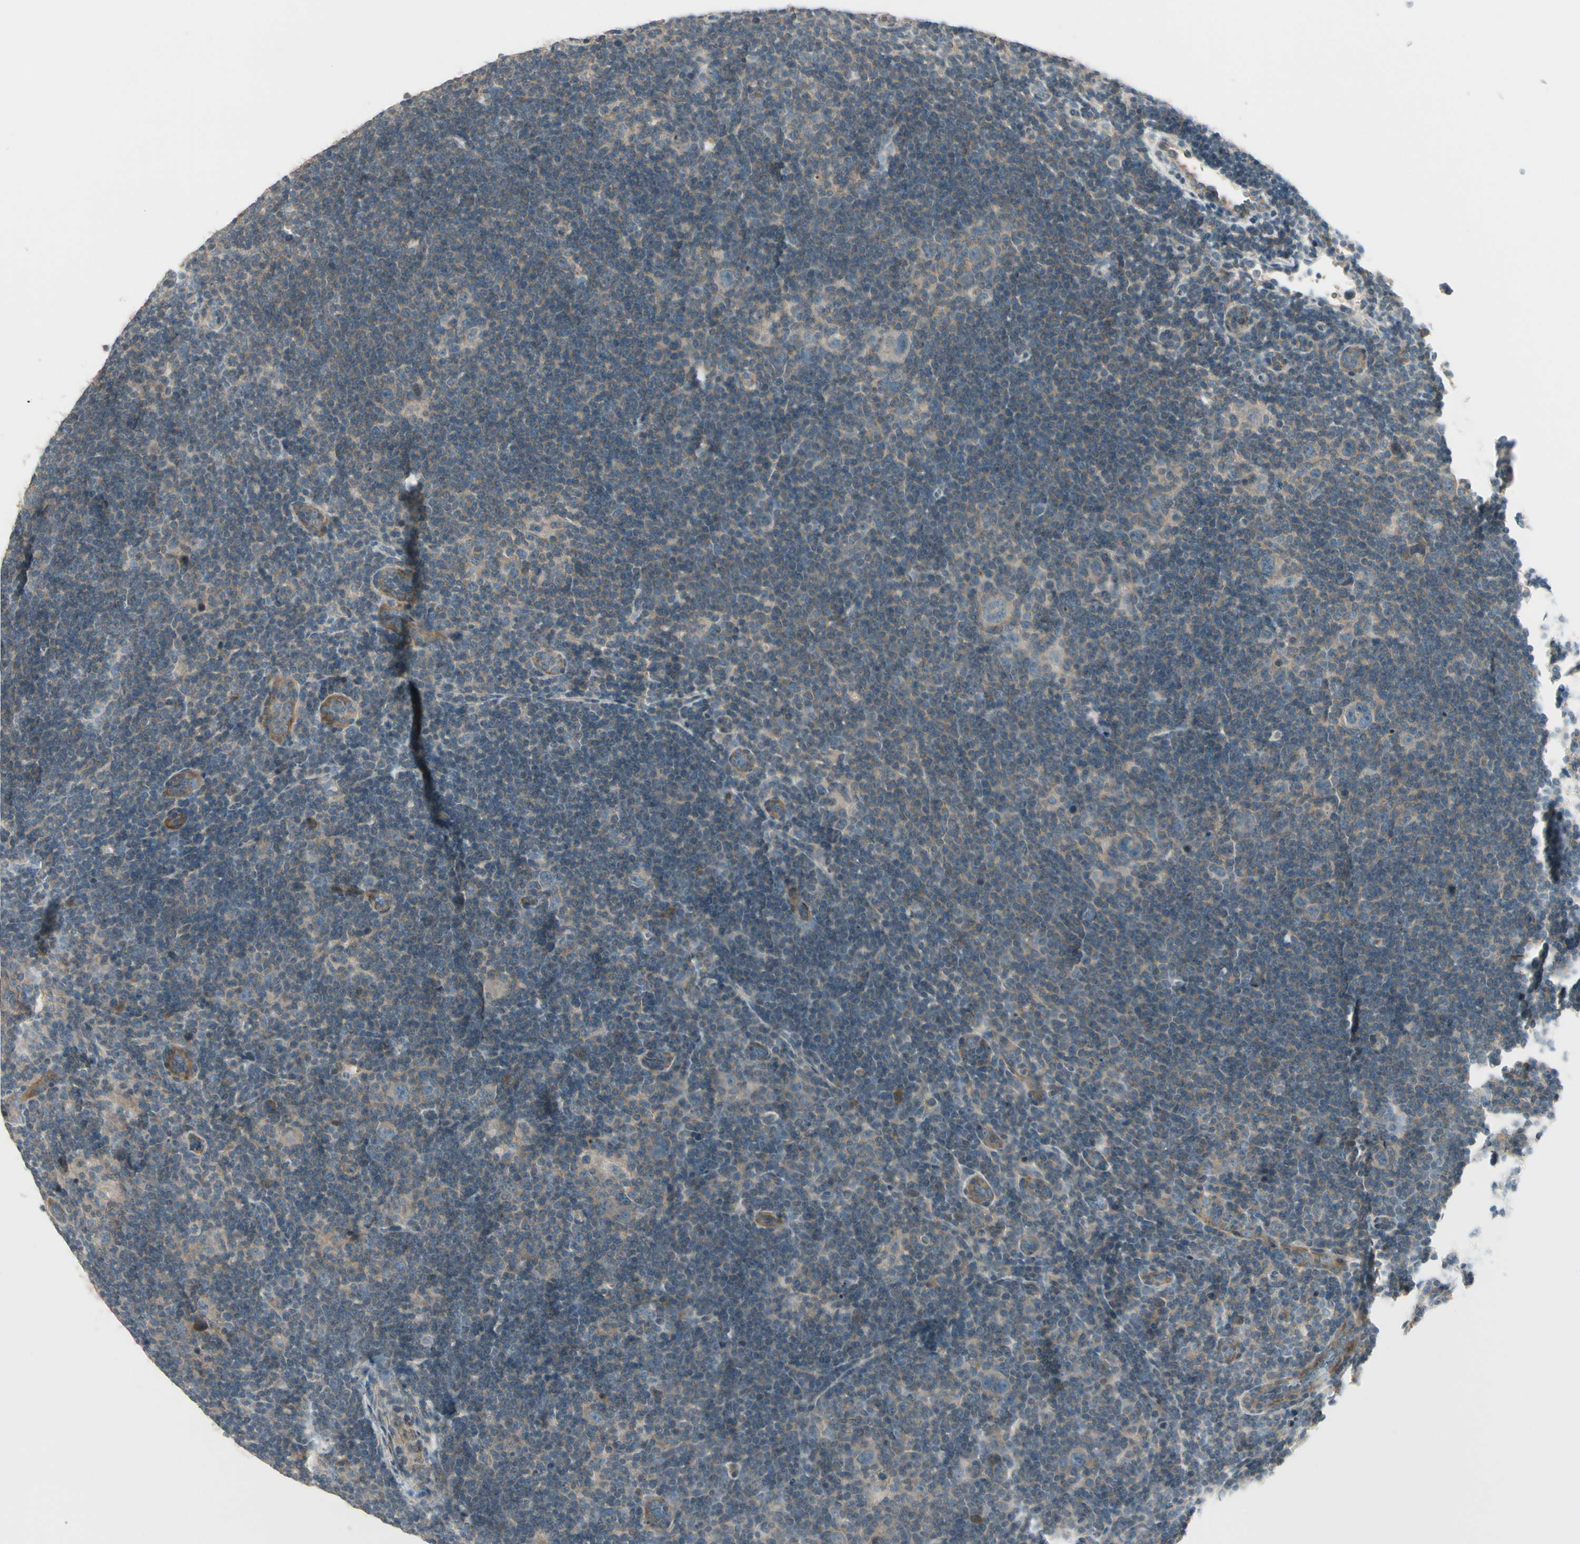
{"staining": {"intensity": "negative", "quantity": "none", "location": "none"}, "tissue": "lymphoma", "cell_type": "Tumor cells", "image_type": "cancer", "snomed": [{"axis": "morphology", "description": "Hodgkin's disease, NOS"}, {"axis": "topography", "description": "Lymph node"}], "caption": "High magnification brightfield microscopy of Hodgkin's disease stained with DAB (3,3'-diaminobenzidine) (brown) and counterstained with hematoxylin (blue): tumor cells show no significant positivity. Nuclei are stained in blue.", "gene": "PPP3CB", "patient": {"sex": "female", "age": 57}}